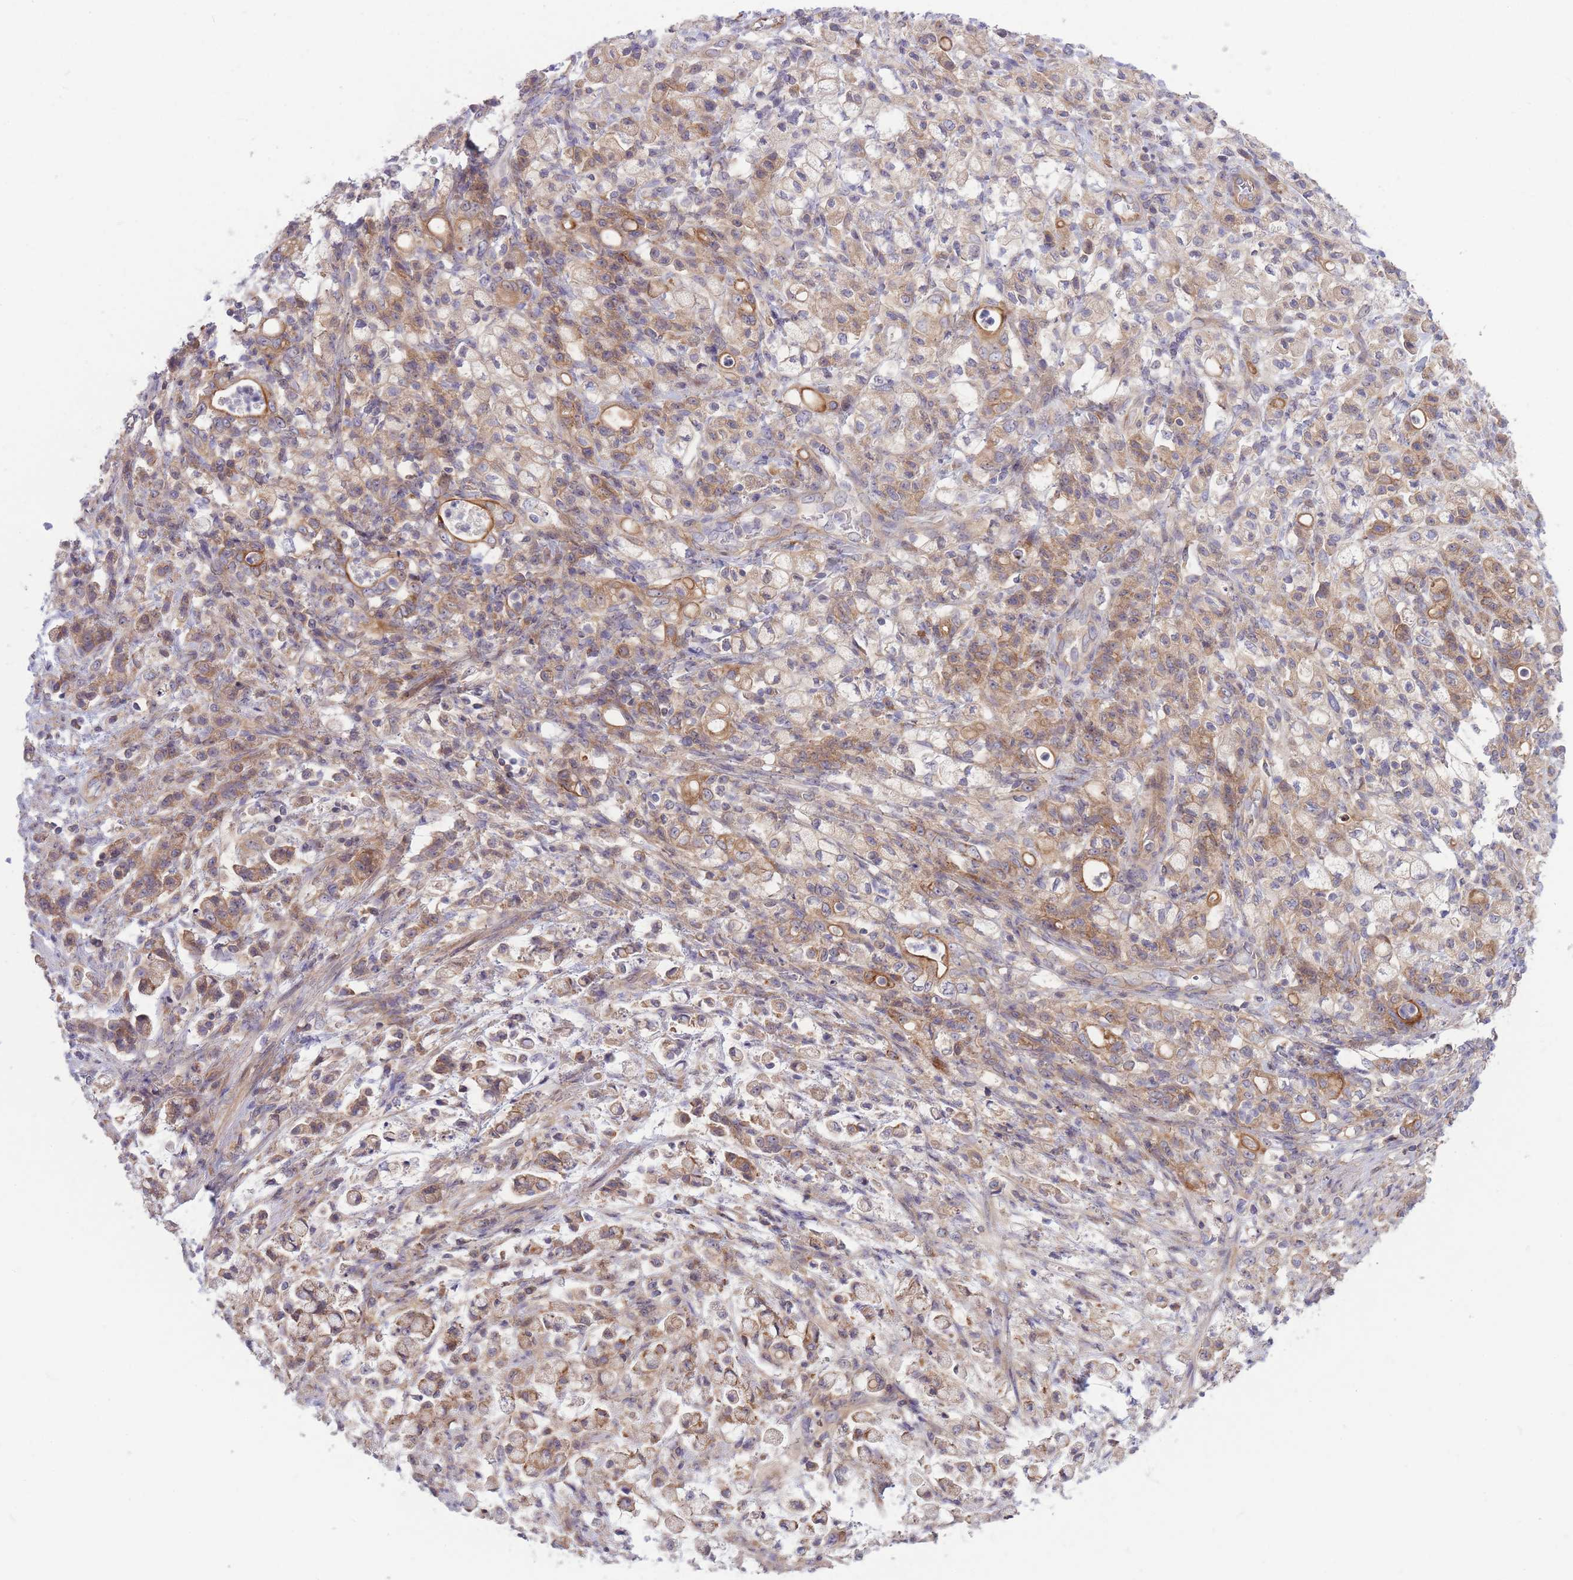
{"staining": {"intensity": "moderate", "quantity": ">75%", "location": "cytoplasmic/membranous"}, "tissue": "stomach cancer", "cell_type": "Tumor cells", "image_type": "cancer", "snomed": [{"axis": "morphology", "description": "Adenocarcinoma, NOS"}, {"axis": "topography", "description": "Stomach"}], "caption": "There is medium levels of moderate cytoplasmic/membranous expression in tumor cells of stomach adenocarcinoma, as demonstrated by immunohistochemical staining (brown color).", "gene": "PFDN6", "patient": {"sex": "female", "age": 60}}